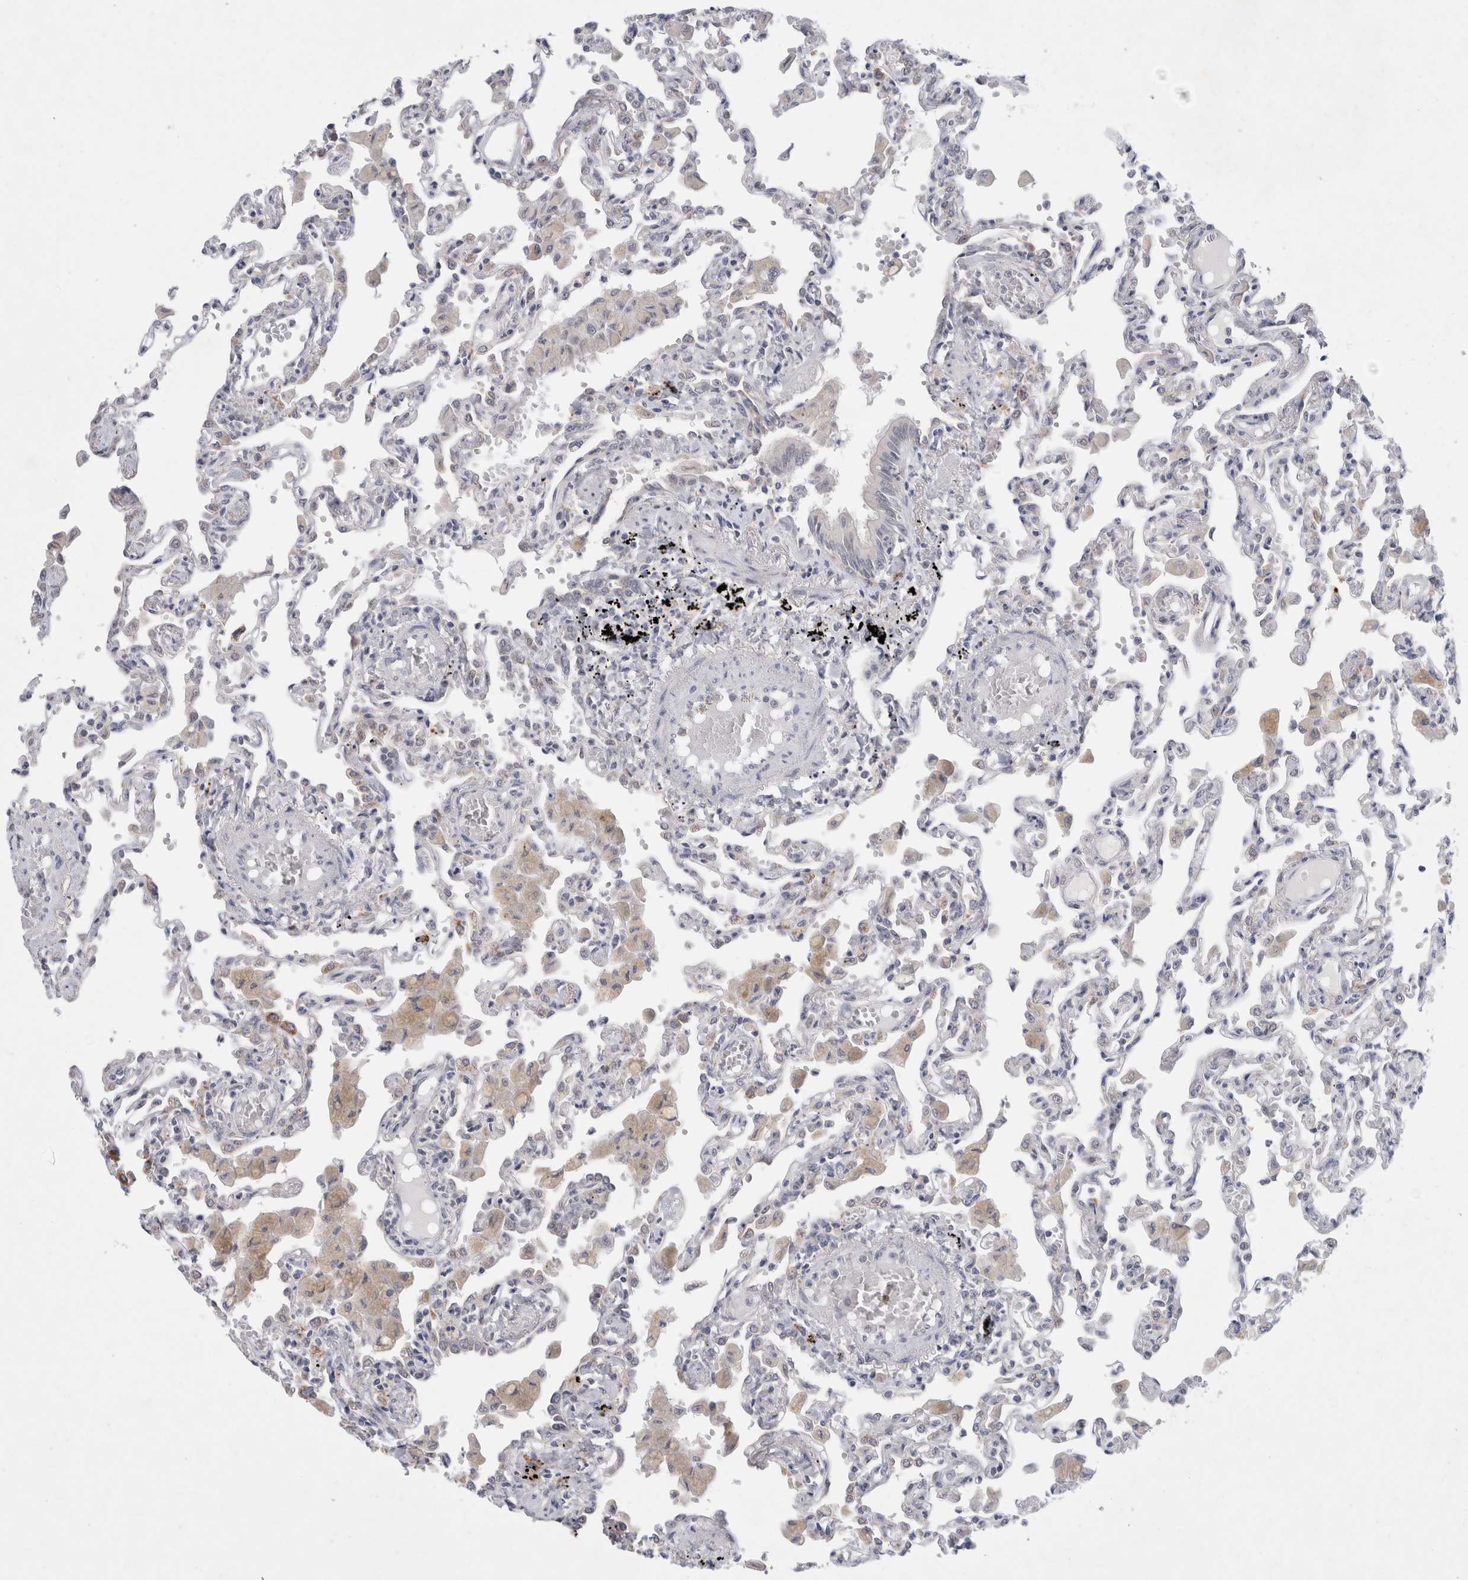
{"staining": {"intensity": "negative", "quantity": "none", "location": "none"}, "tissue": "lung", "cell_type": "Alveolar cells", "image_type": "normal", "snomed": [{"axis": "morphology", "description": "Normal tissue, NOS"}, {"axis": "topography", "description": "Bronchus"}, {"axis": "topography", "description": "Lung"}], "caption": "Normal lung was stained to show a protein in brown. There is no significant positivity in alveolar cells.", "gene": "NIPA1", "patient": {"sex": "female", "age": 49}}